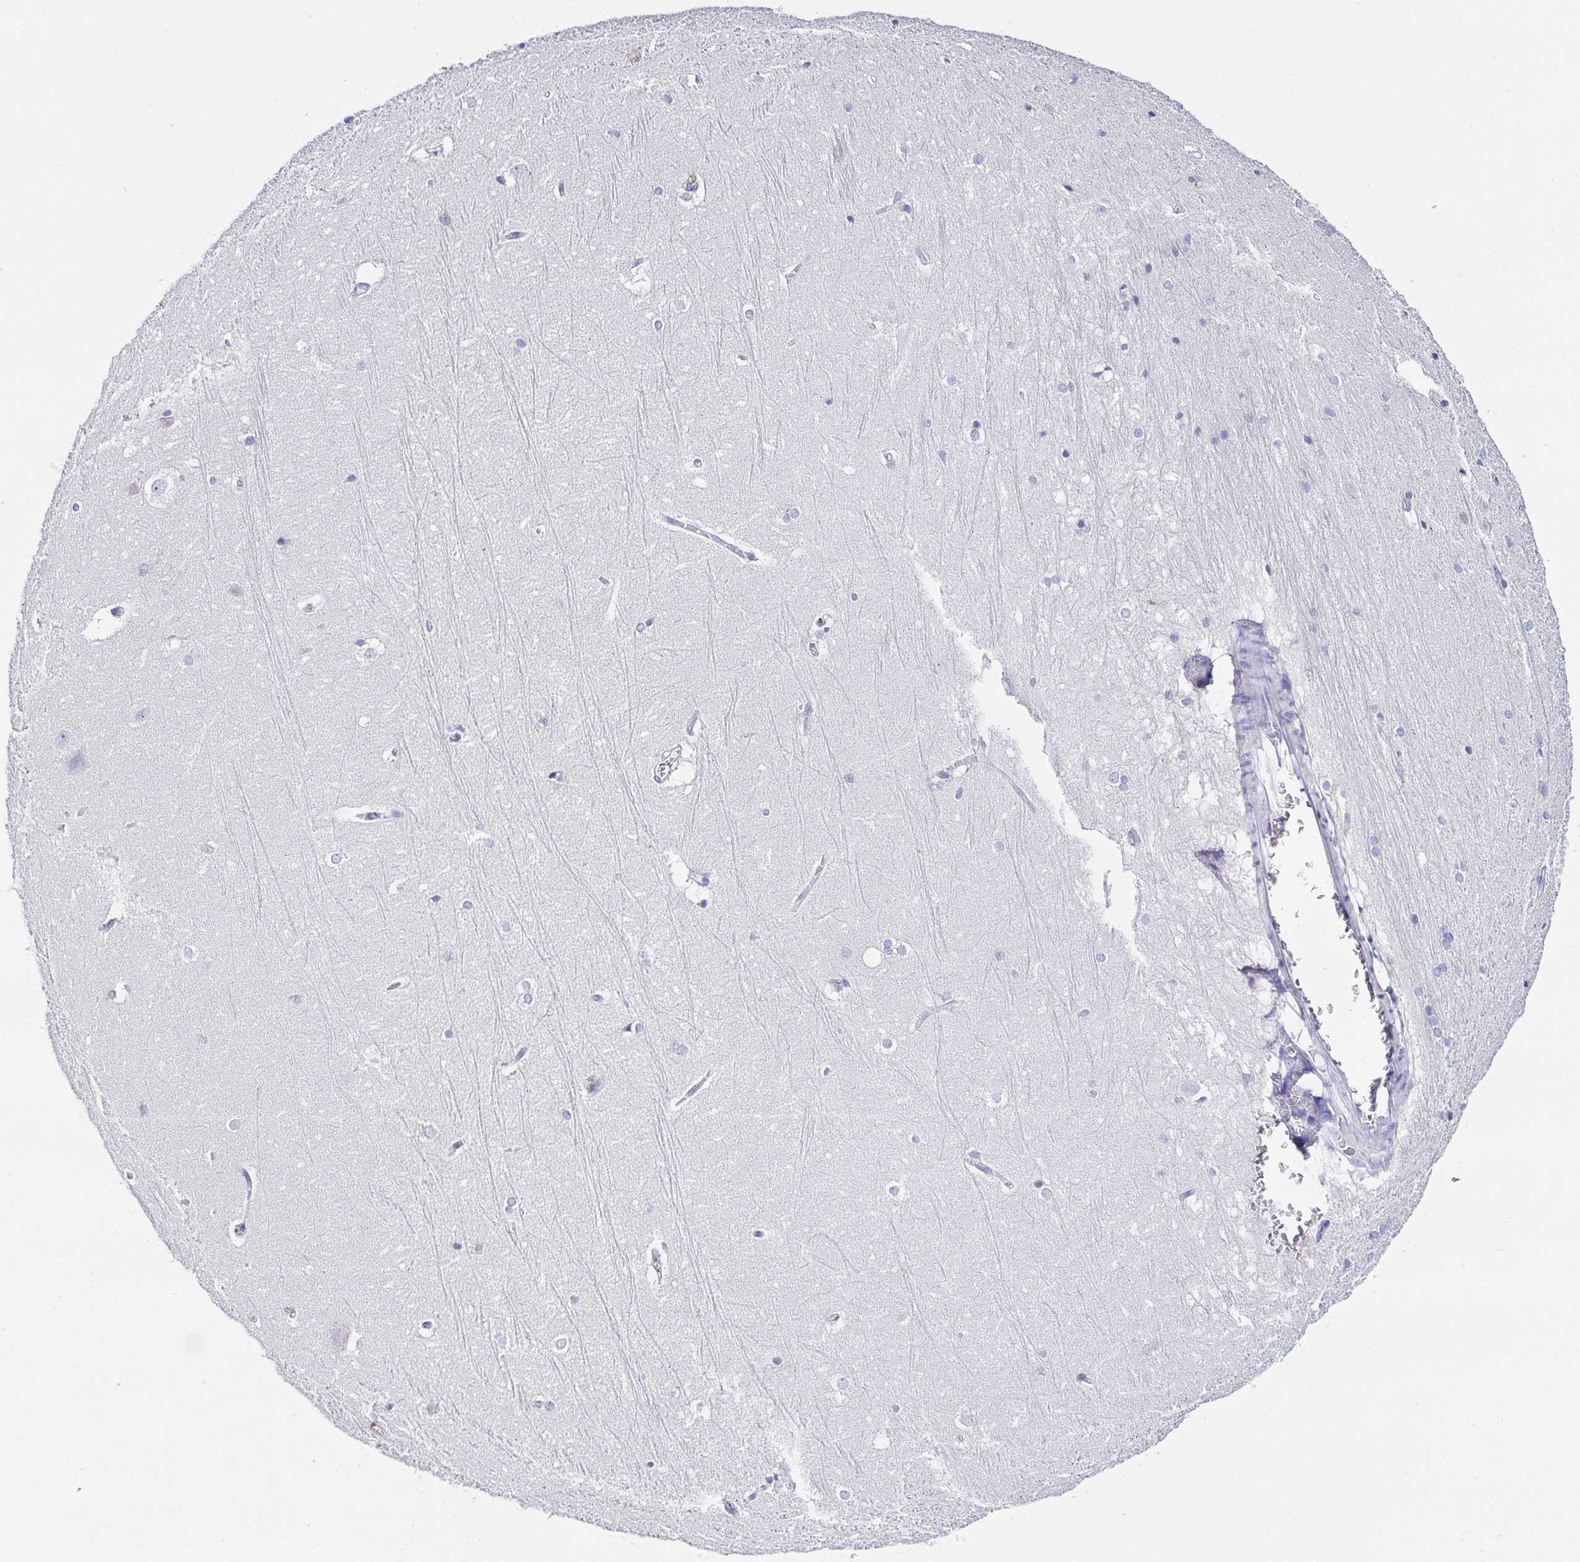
{"staining": {"intensity": "negative", "quantity": "none", "location": "none"}, "tissue": "hippocampus", "cell_type": "Glial cells", "image_type": "normal", "snomed": [{"axis": "morphology", "description": "Normal tissue, NOS"}, {"axis": "topography", "description": "Cerebral cortex"}, {"axis": "topography", "description": "Hippocampus"}], "caption": "The image exhibits no significant positivity in glial cells of hippocampus. The staining was performed using DAB to visualize the protein expression in brown, while the nuclei were stained in blue with hematoxylin (Magnification: 20x).", "gene": "C4orf17", "patient": {"sex": "female", "age": 19}}